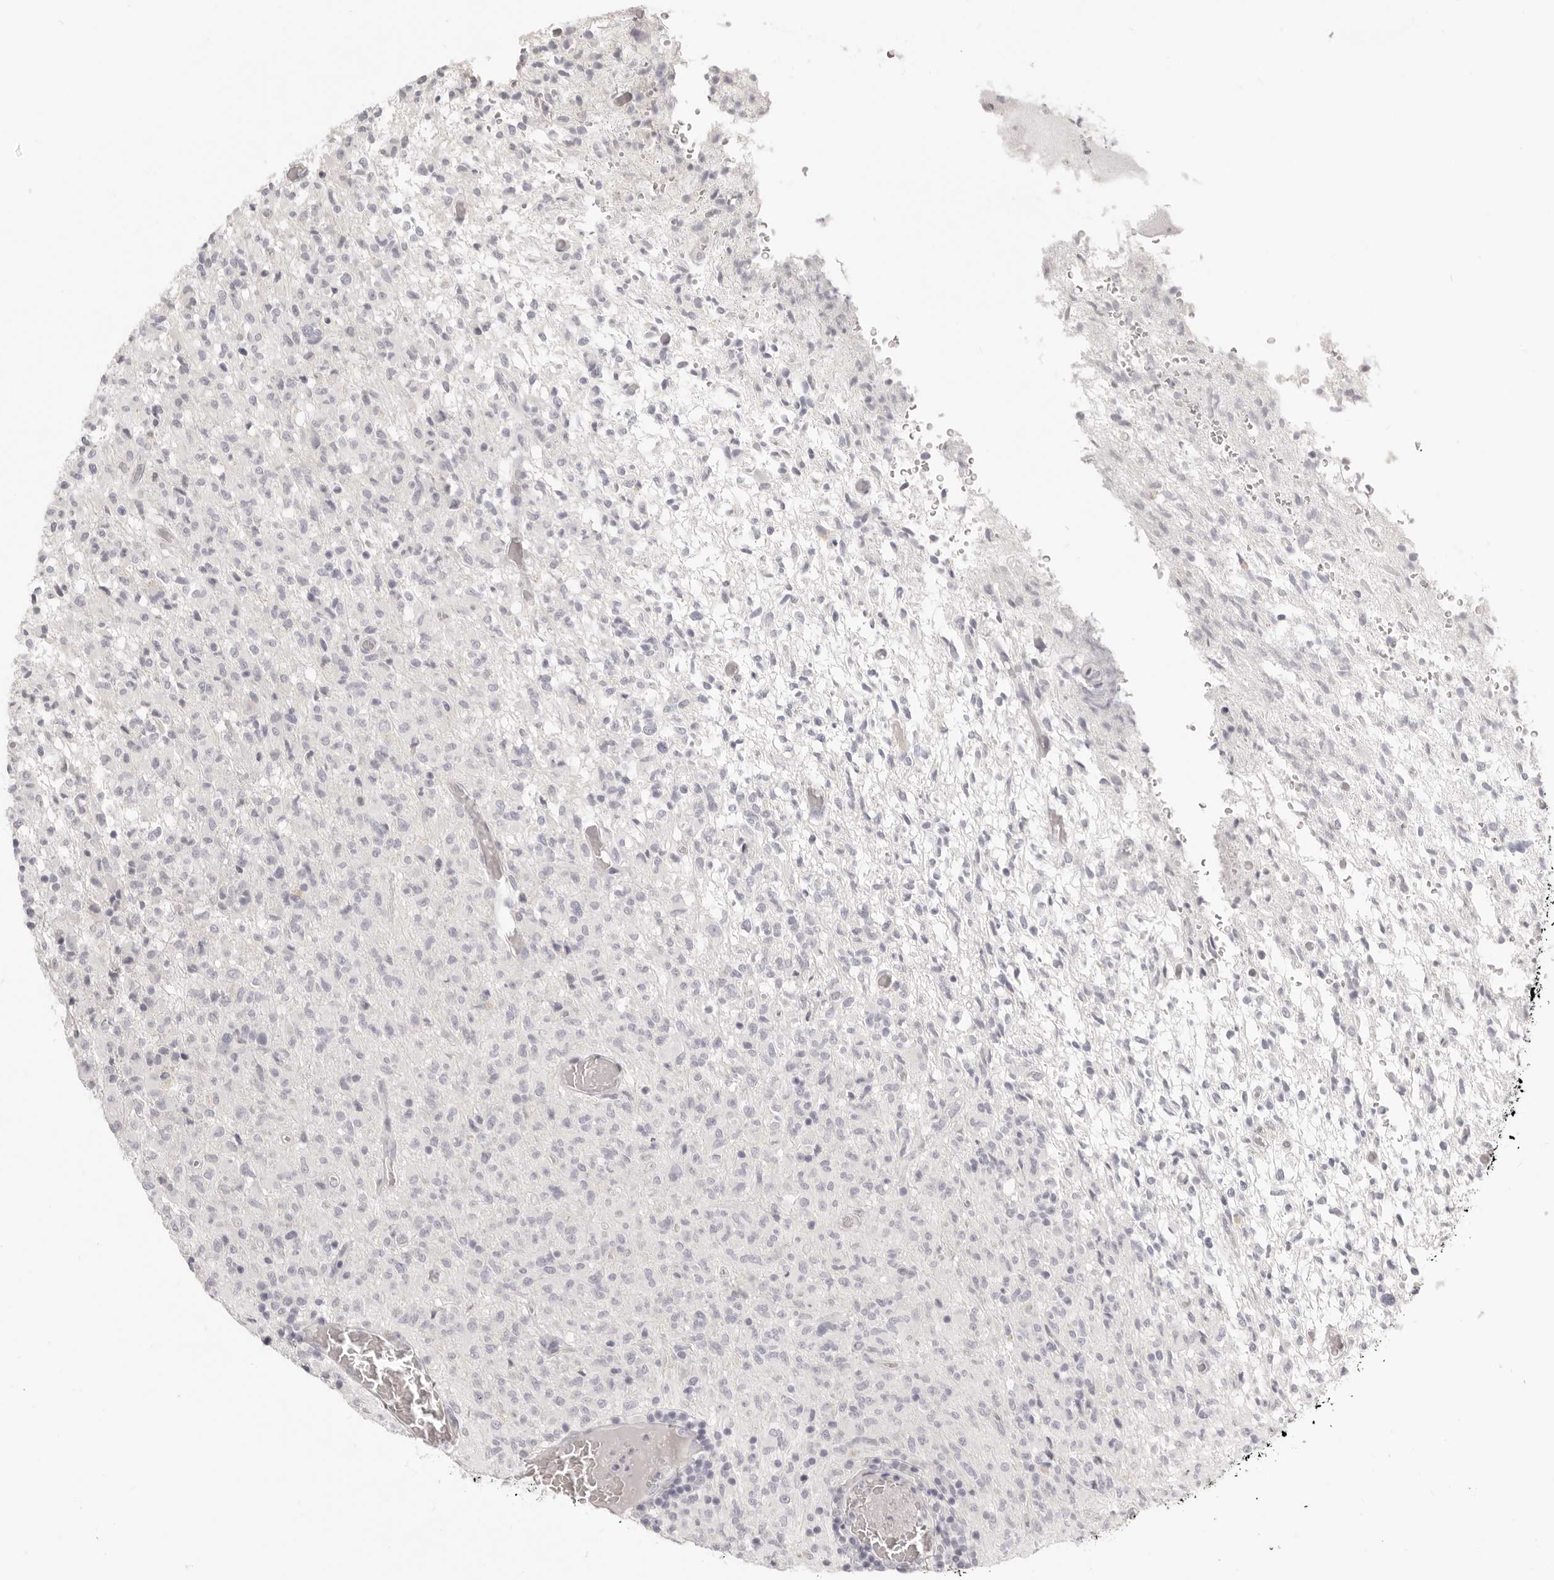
{"staining": {"intensity": "negative", "quantity": "none", "location": "none"}, "tissue": "glioma", "cell_type": "Tumor cells", "image_type": "cancer", "snomed": [{"axis": "morphology", "description": "Glioma, malignant, High grade"}, {"axis": "topography", "description": "Brain"}], "caption": "Tumor cells are negative for protein expression in human glioma.", "gene": "FABP1", "patient": {"sex": "female", "age": 57}}